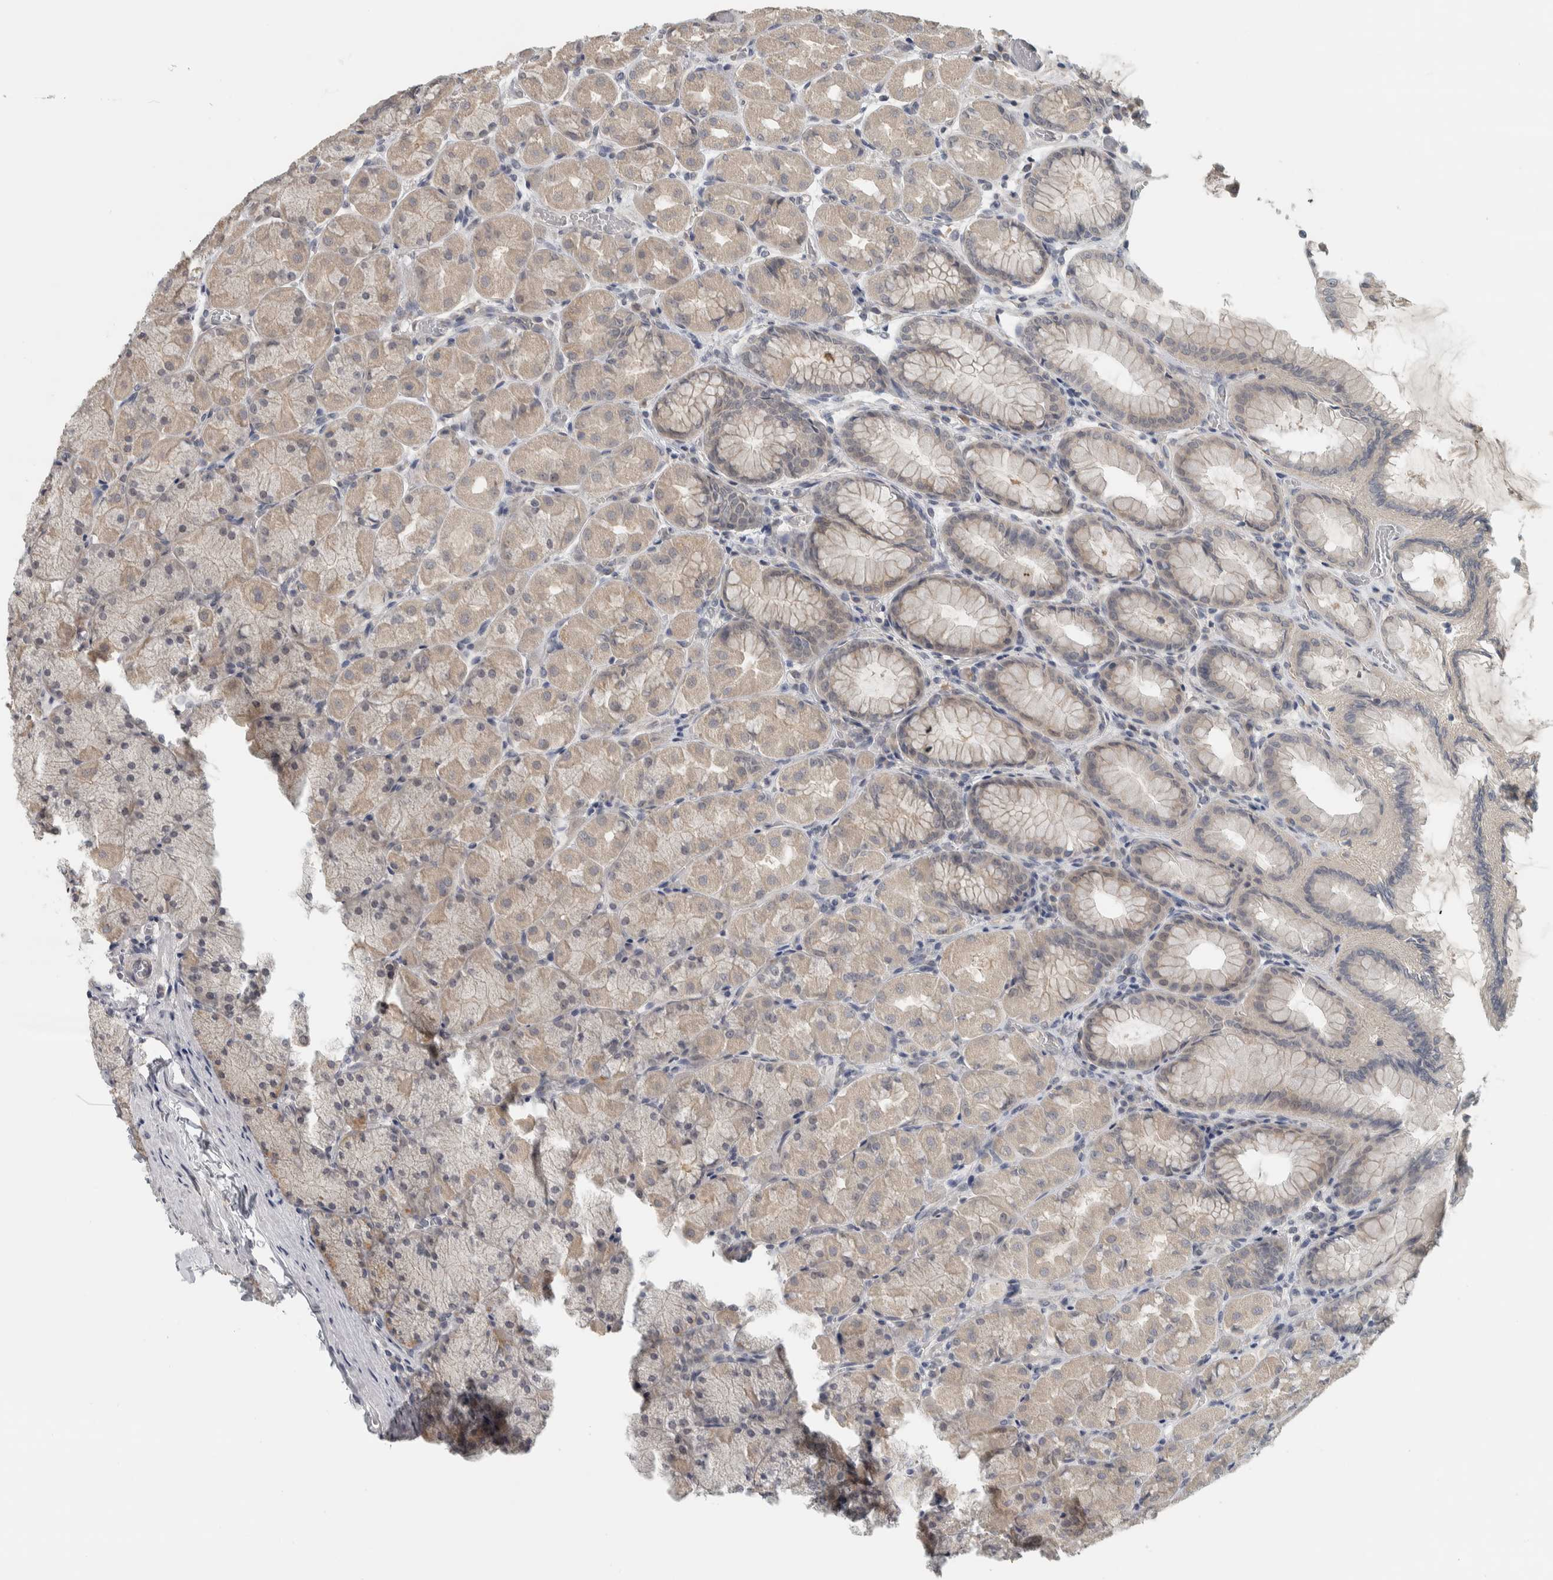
{"staining": {"intensity": "weak", "quantity": ">75%", "location": "cytoplasmic/membranous"}, "tissue": "stomach", "cell_type": "Glandular cells", "image_type": "normal", "snomed": [{"axis": "morphology", "description": "Normal tissue, NOS"}, {"axis": "topography", "description": "Stomach, upper"}], "caption": "The image reveals immunohistochemical staining of benign stomach. There is weak cytoplasmic/membranous positivity is seen in about >75% of glandular cells. The protein is stained brown, and the nuclei are stained in blue (DAB (3,3'-diaminobenzidine) IHC with brightfield microscopy, high magnification).", "gene": "AFP", "patient": {"sex": "female", "age": 56}}